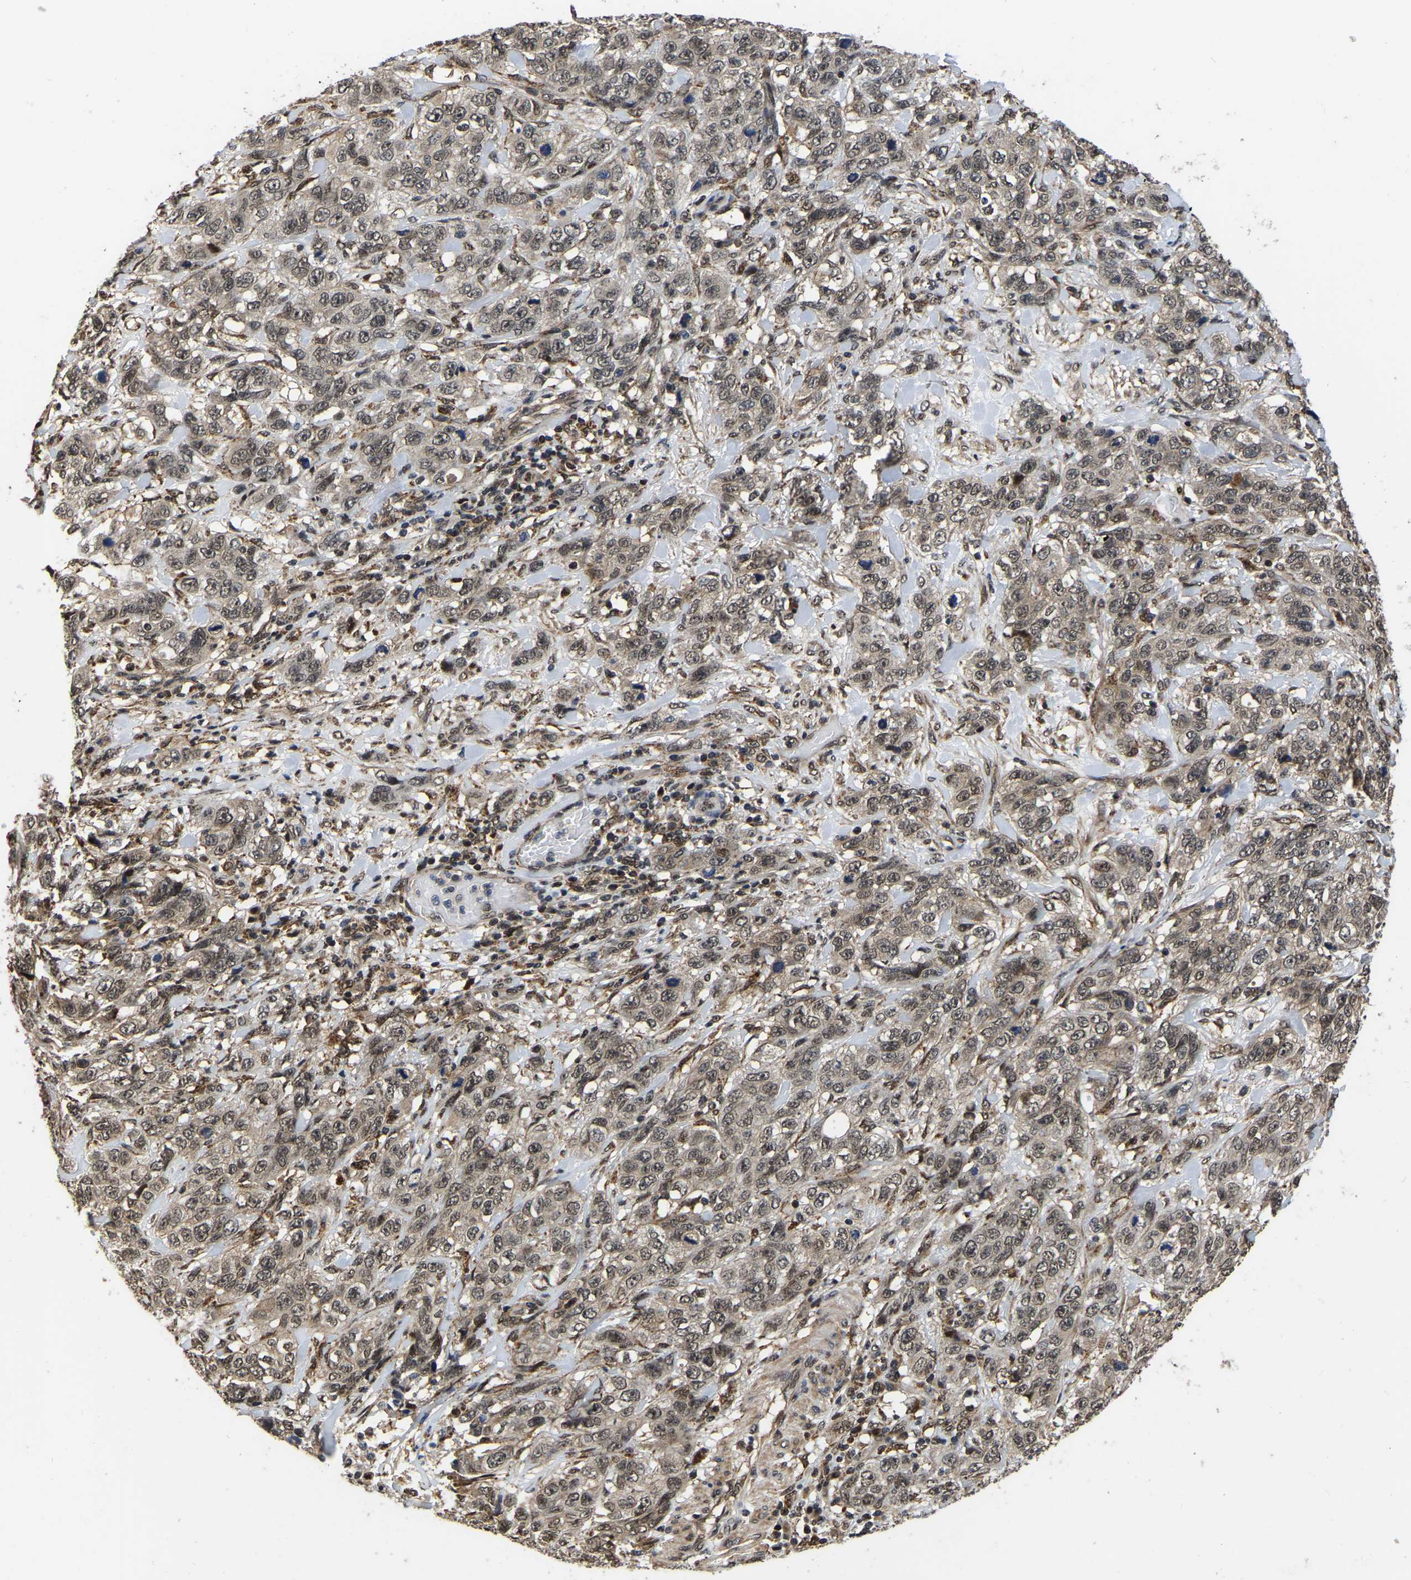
{"staining": {"intensity": "weak", "quantity": ">75%", "location": "cytoplasmic/membranous,nuclear"}, "tissue": "stomach cancer", "cell_type": "Tumor cells", "image_type": "cancer", "snomed": [{"axis": "morphology", "description": "Adenocarcinoma, NOS"}, {"axis": "topography", "description": "Stomach"}], "caption": "Tumor cells demonstrate low levels of weak cytoplasmic/membranous and nuclear staining in about >75% of cells in human stomach cancer. Immunohistochemistry stains the protein in brown and the nuclei are stained blue.", "gene": "CIAO1", "patient": {"sex": "male", "age": 48}}